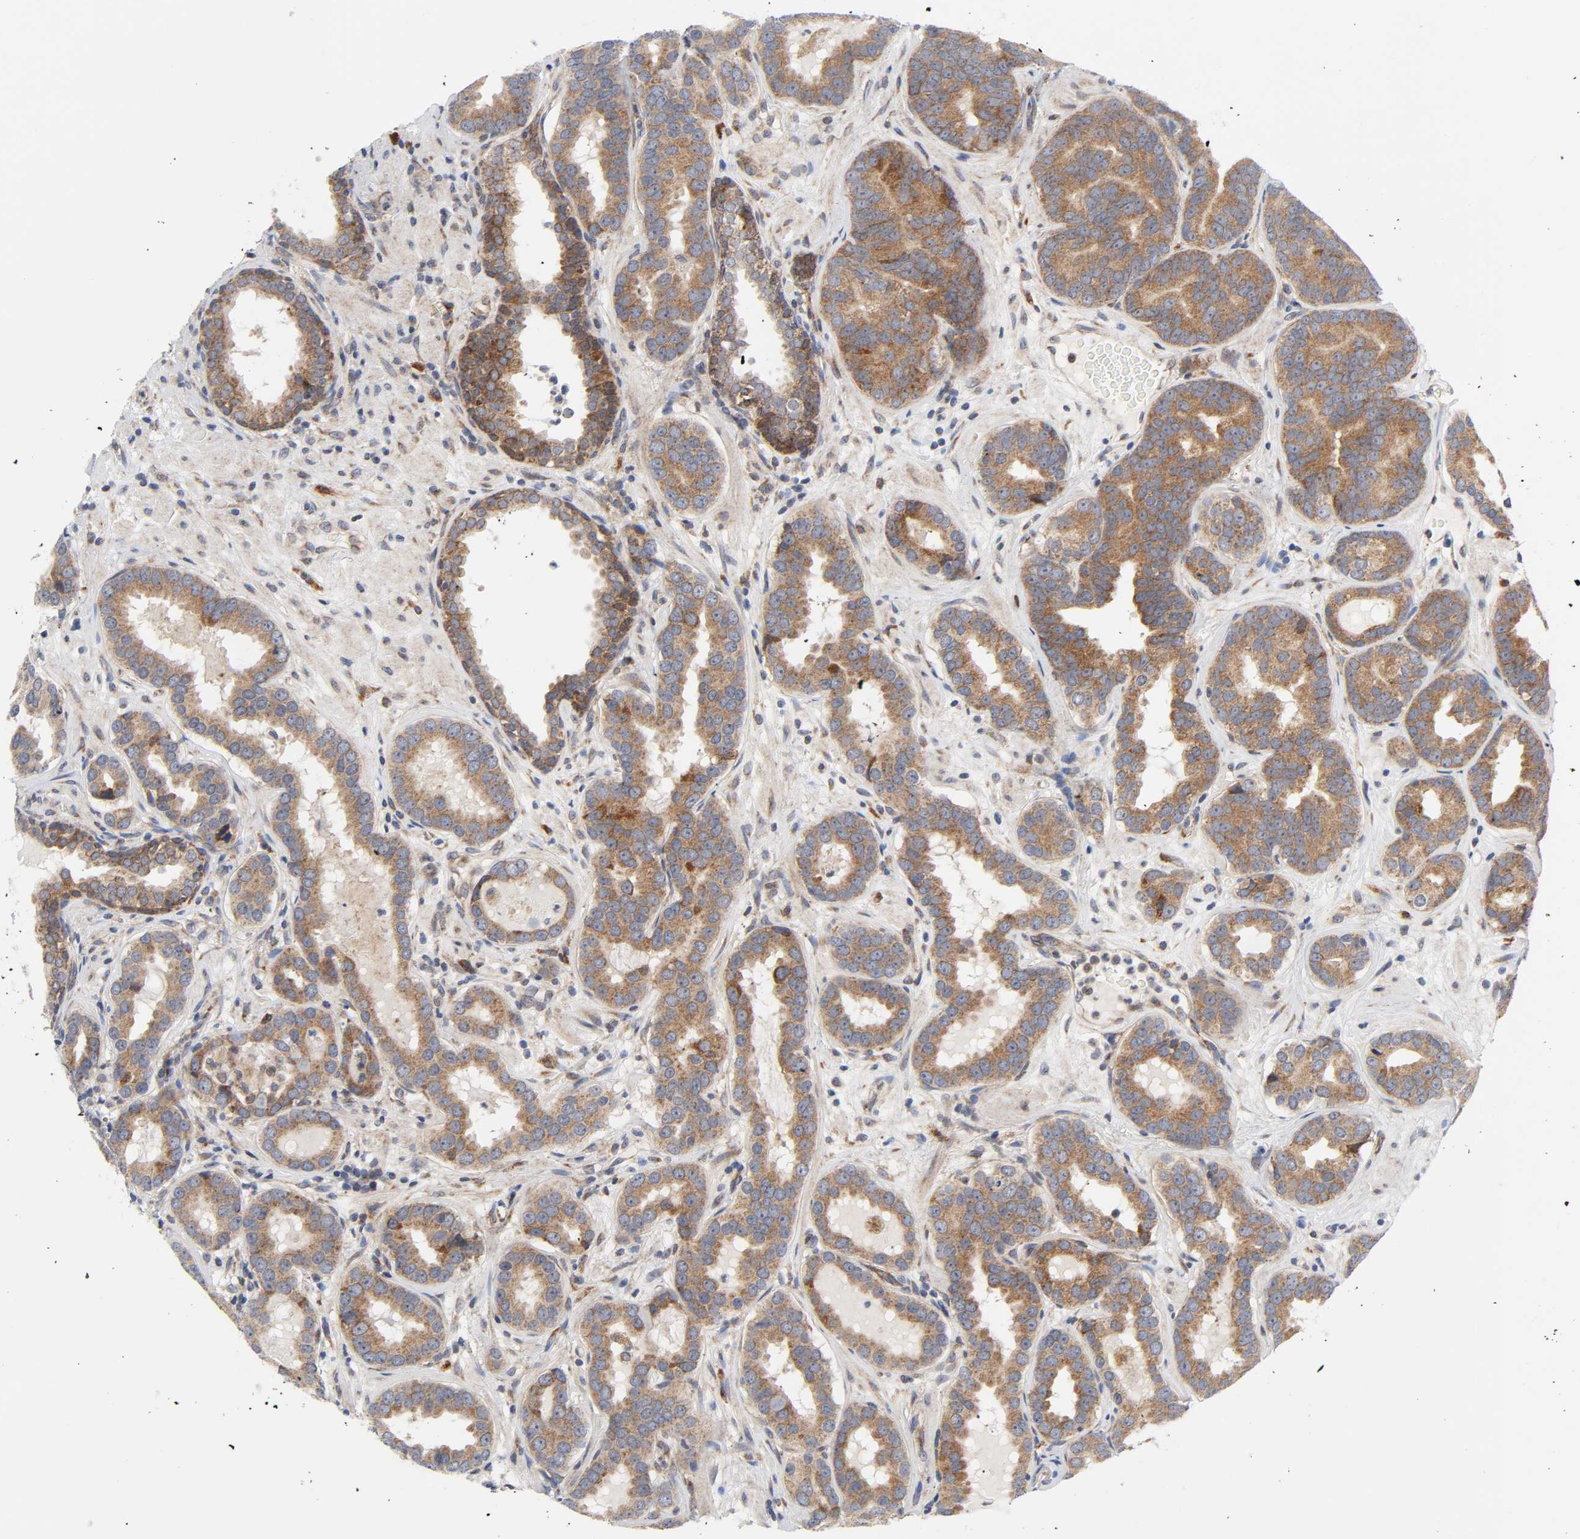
{"staining": {"intensity": "moderate", "quantity": ">75%", "location": "cytoplasmic/membranous"}, "tissue": "prostate cancer", "cell_type": "Tumor cells", "image_type": "cancer", "snomed": [{"axis": "morphology", "description": "Adenocarcinoma, Low grade"}, {"axis": "topography", "description": "Prostate"}], "caption": "The histopathology image reveals staining of adenocarcinoma (low-grade) (prostate), revealing moderate cytoplasmic/membranous protein expression (brown color) within tumor cells. (DAB (3,3'-diaminobenzidine) IHC, brown staining for protein, blue staining for nuclei).", "gene": "BAX", "patient": {"sex": "male", "age": 59}}